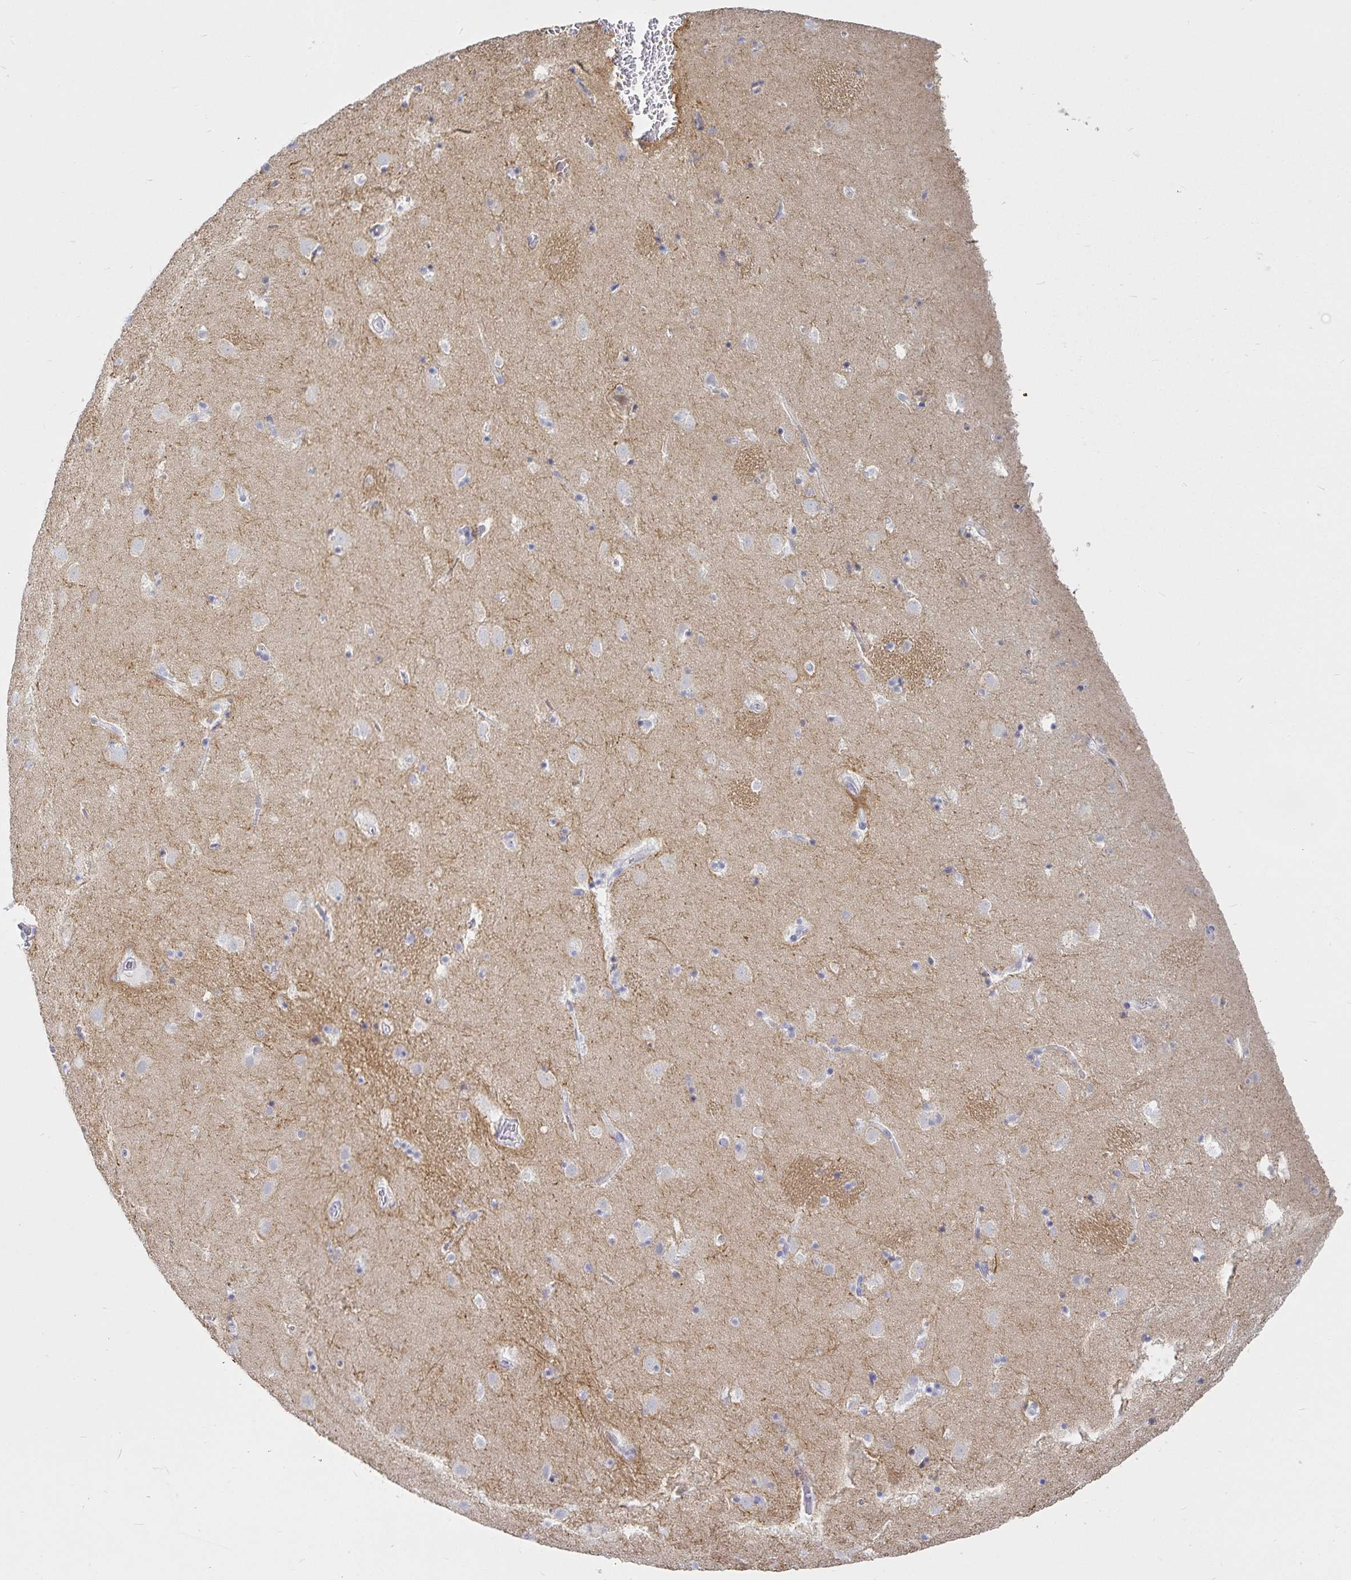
{"staining": {"intensity": "negative", "quantity": "none", "location": "none"}, "tissue": "caudate", "cell_type": "Glial cells", "image_type": "normal", "snomed": [{"axis": "morphology", "description": "Normal tissue, NOS"}, {"axis": "topography", "description": "Lateral ventricle wall"}], "caption": "Human caudate stained for a protein using immunohistochemistry demonstrates no expression in glial cells.", "gene": "SFTPA1", "patient": {"sex": "male", "age": 37}}